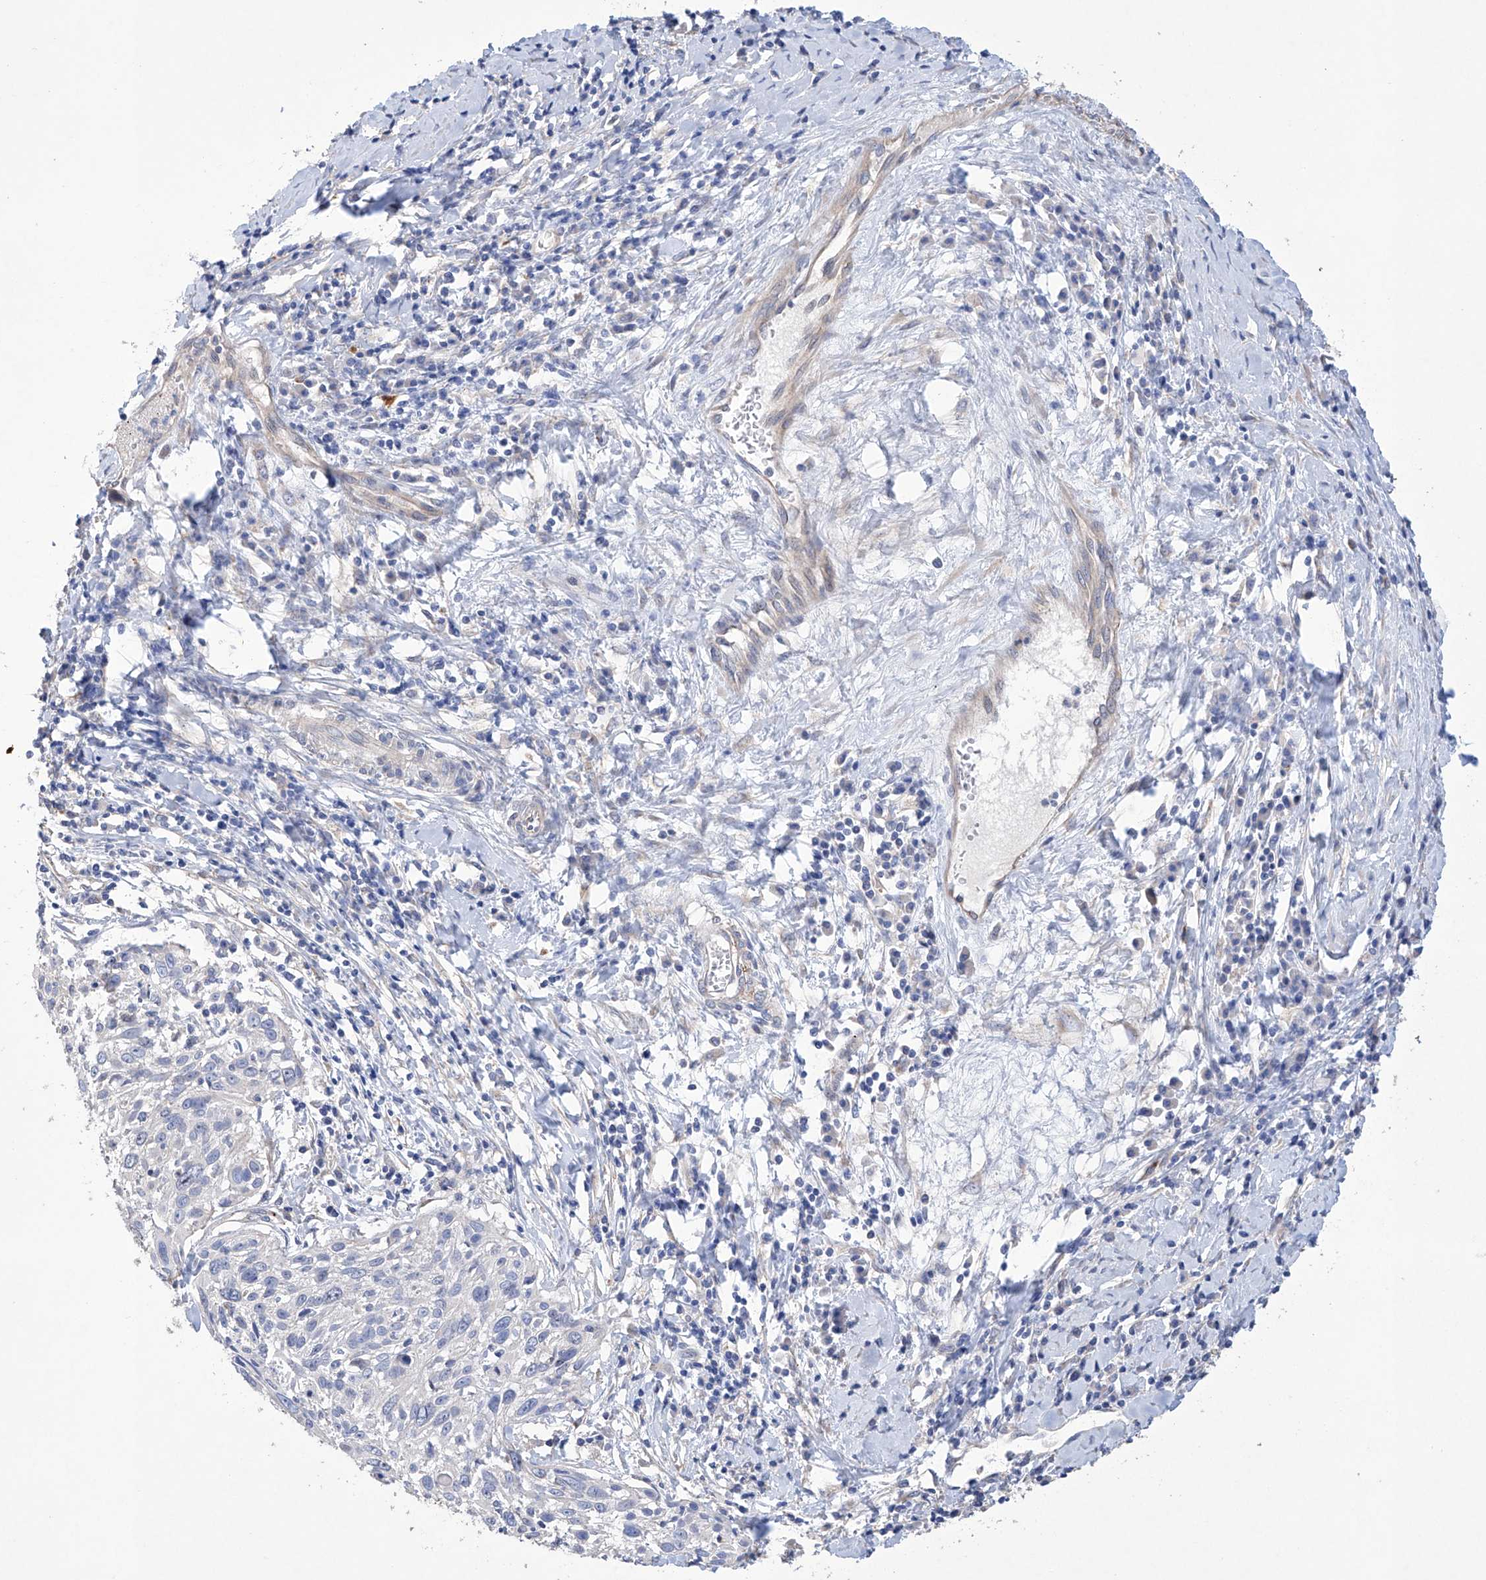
{"staining": {"intensity": "negative", "quantity": "none", "location": "none"}, "tissue": "cervical cancer", "cell_type": "Tumor cells", "image_type": "cancer", "snomed": [{"axis": "morphology", "description": "Squamous cell carcinoma, NOS"}, {"axis": "topography", "description": "Cervix"}], "caption": "A histopathology image of human cervical cancer (squamous cell carcinoma) is negative for staining in tumor cells.", "gene": "AFG1L", "patient": {"sex": "female", "age": 51}}